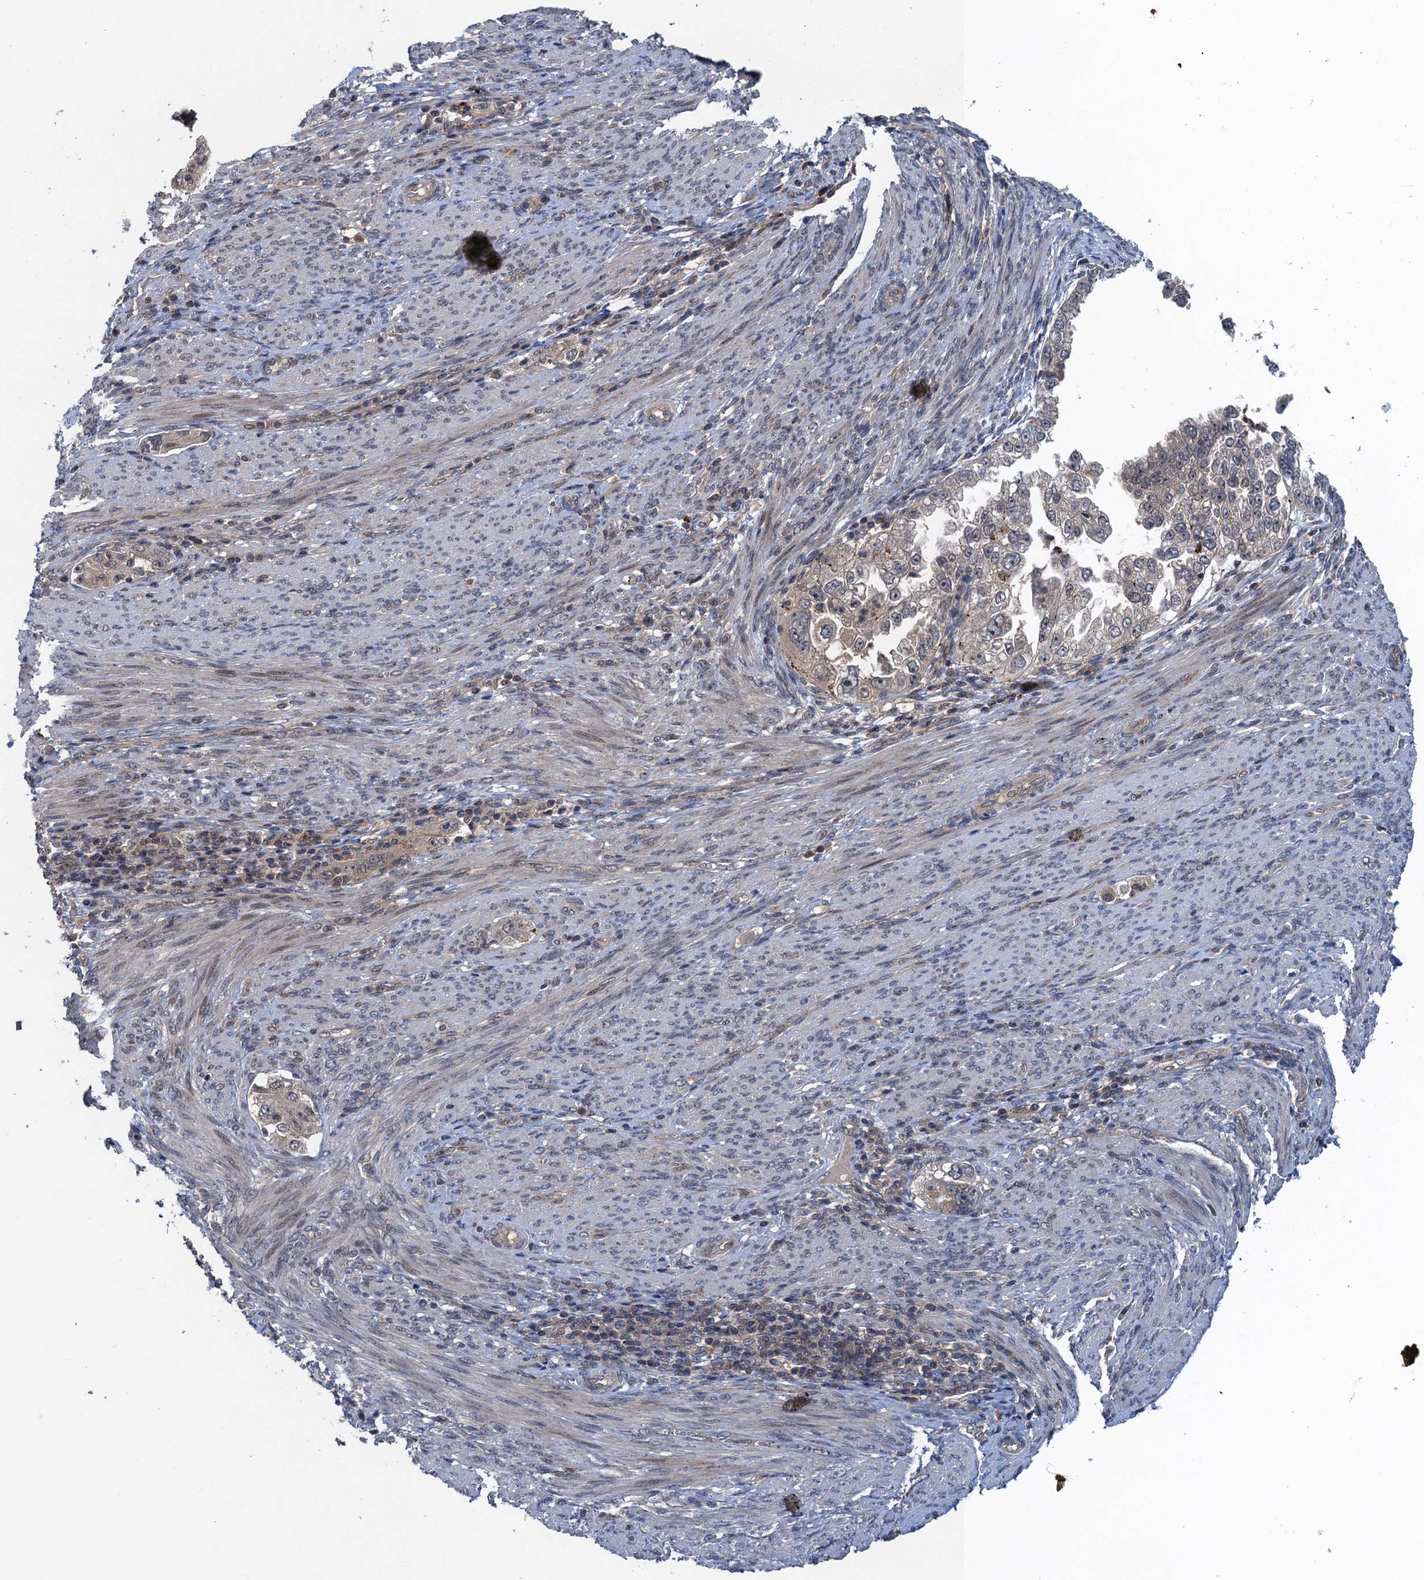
{"staining": {"intensity": "weak", "quantity": "<25%", "location": "cytoplasmic/membranous"}, "tissue": "endometrial cancer", "cell_type": "Tumor cells", "image_type": "cancer", "snomed": [{"axis": "morphology", "description": "Adenocarcinoma, NOS"}, {"axis": "topography", "description": "Endometrium"}], "caption": "Immunohistochemistry (IHC) photomicrograph of neoplastic tissue: endometrial adenocarcinoma stained with DAB exhibits no significant protein positivity in tumor cells. The staining was performed using DAB (3,3'-diaminobenzidine) to visualize the protein expression in brown, while the nuclei were stained in blue with hematoxylin (Magnification: 20x).", "gene": "RNF165", "patient": {"sex": "female", "age": 85}}